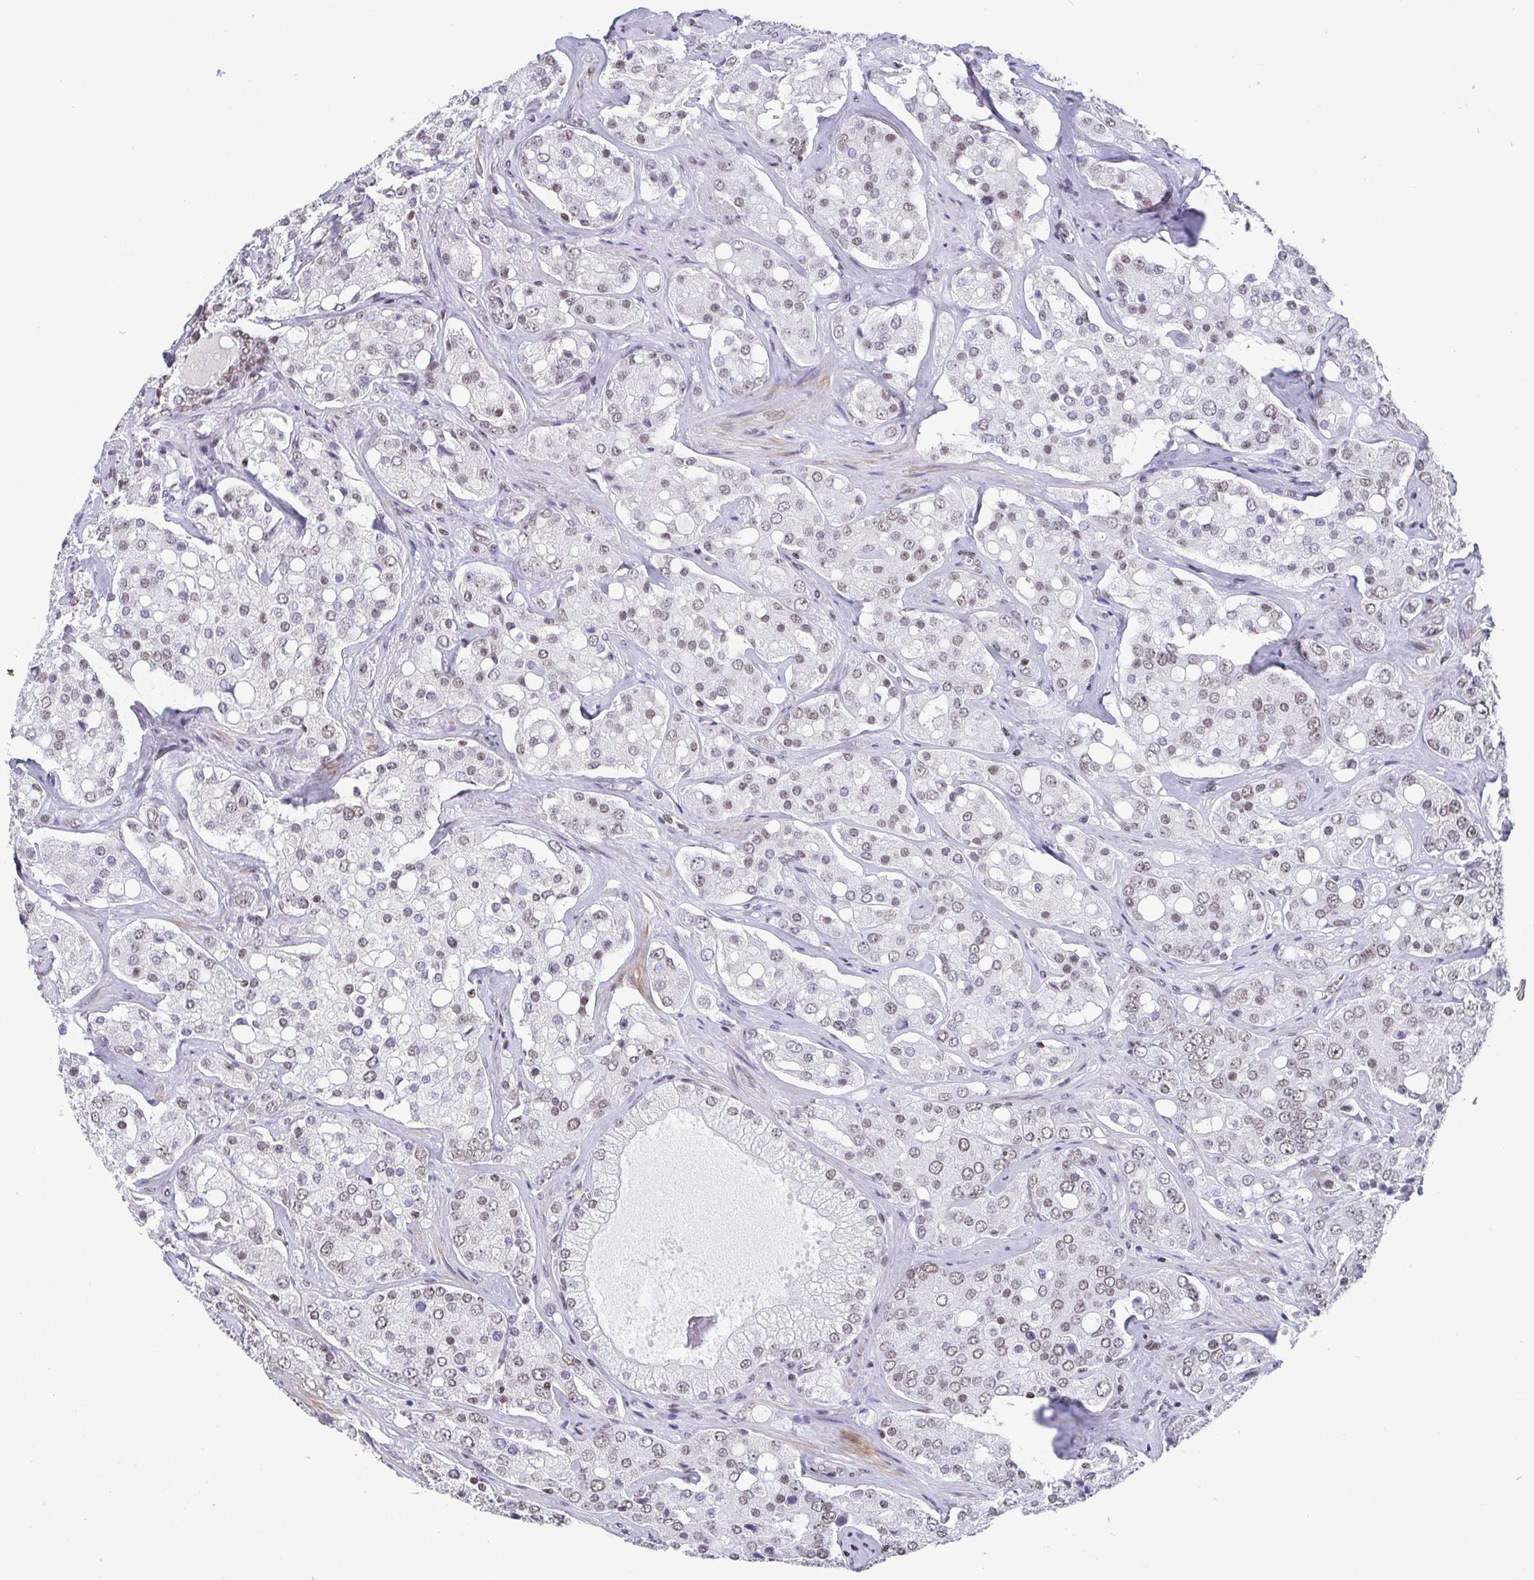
{"staining": {"intensity": "weak", "quantity": "<25%", "location": "nuclear"}, "tissue": "prostate cancer", "cell_type": "Tumor cells", "image_type": "cancer", "snomed": [{"axis": "morphology", "description": "Adenocarcinoma, High grade"}, {"axis": "topography", "description": "Prostate"}], "caption": "The histopathology image demonstrates no significant expression in tumor cells of prostate cancer (high-grade adenocarcinoma).", "gene": "CTCF", "patient": {"sex": "male", "age": 67}}